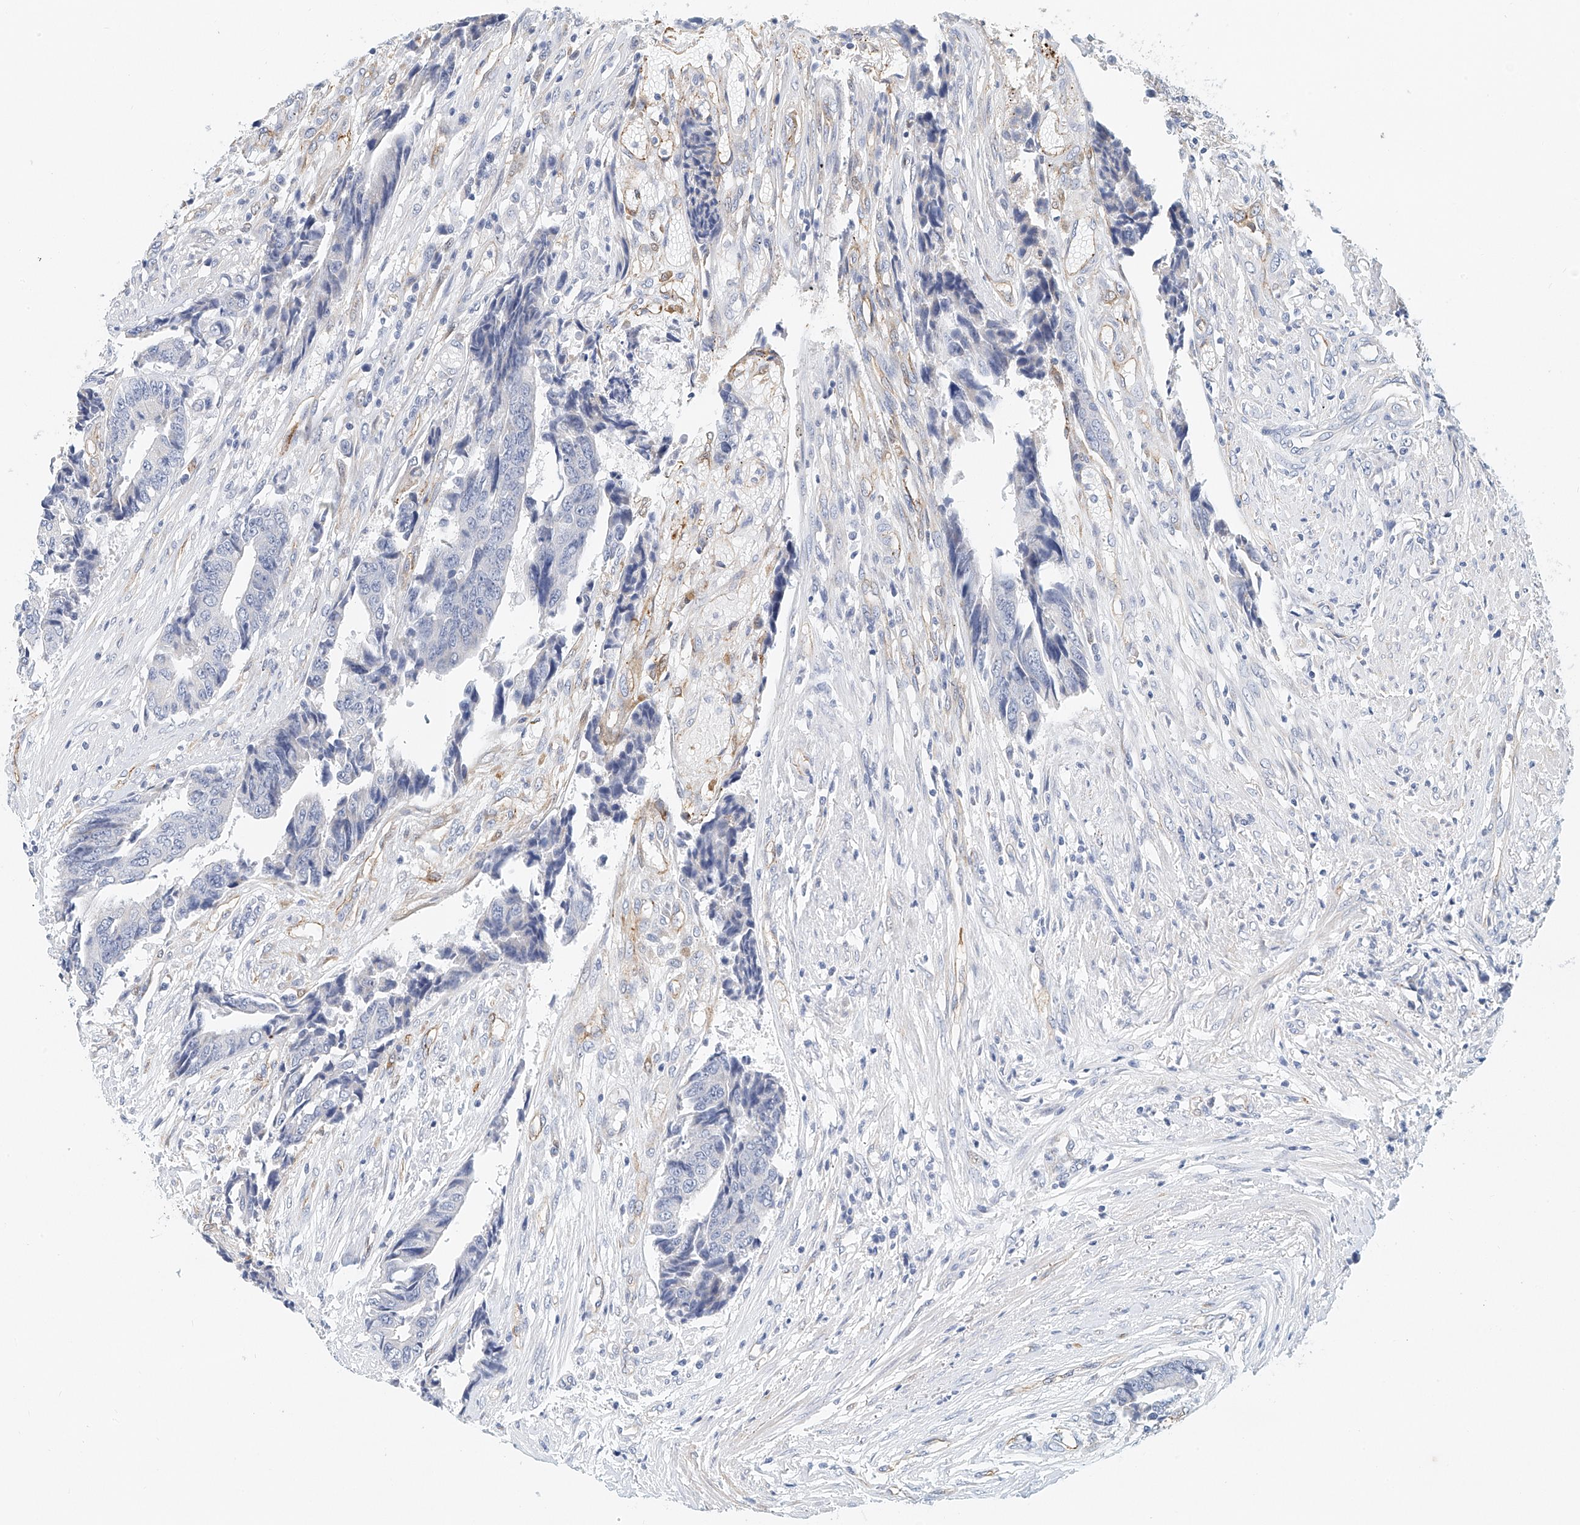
{"staining": {"intensity": "negative", "quantity": "none", "location": "none"}, "tissue": "colorectal cancer", "cell_type": "Tumor cells", "image_type": "cancer", "snomed": [{"axis": "morphology", "description": "Adenocarcinoma, NOS"}, {"axis": "topography", "description": "Rectum"}], "caption": "This is an IHC photomicrograph of human adenocarcinoma (colorectal). There is no staining in tumor cells.", "gene": "ARHGAP28", "patient": {"sex": "male", "age": 84}}